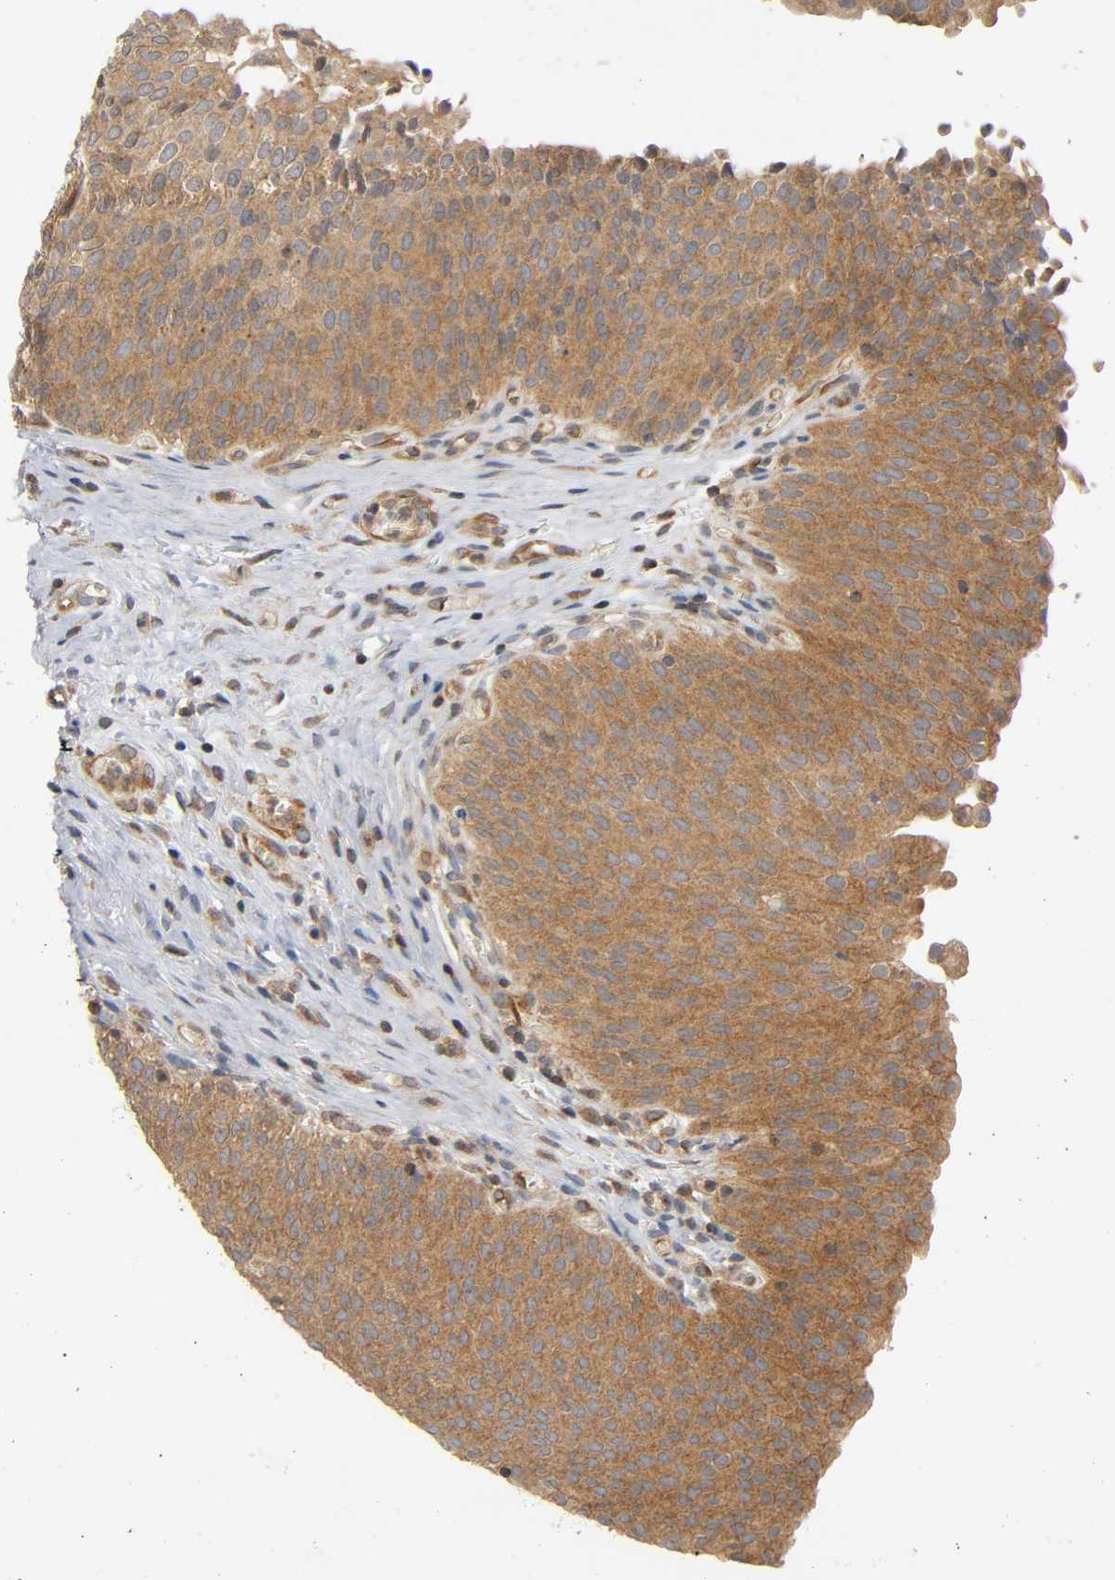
{"staining": {"intensity": "moderate", "quantity": ">75%", "location": "cytoplasmic/membranous"}, "tissue": "urinary bladder", "cell_type": "Urothelial cells", "image_type": "normal", "snomed": [{"axis": "morphology", "description": "Normal tissue, NOS"}, {"axis": "morphology", "description": "Dysplasia, NOS"}, {"axis": "topography", "description": "Urinary bladder"}], "caption": "Urothelial cells display moderate cytoplasmic/membranous expression in approximately >75% of cells in normal urinary bladder. The staining was performed using DAB to visualize the protein expression in brown, while the nuclei were stained in blue with hematoxylin (Magnification: 20x).", "gene": "IKBKB", "patient": {"sex": "male", "age": 35}}